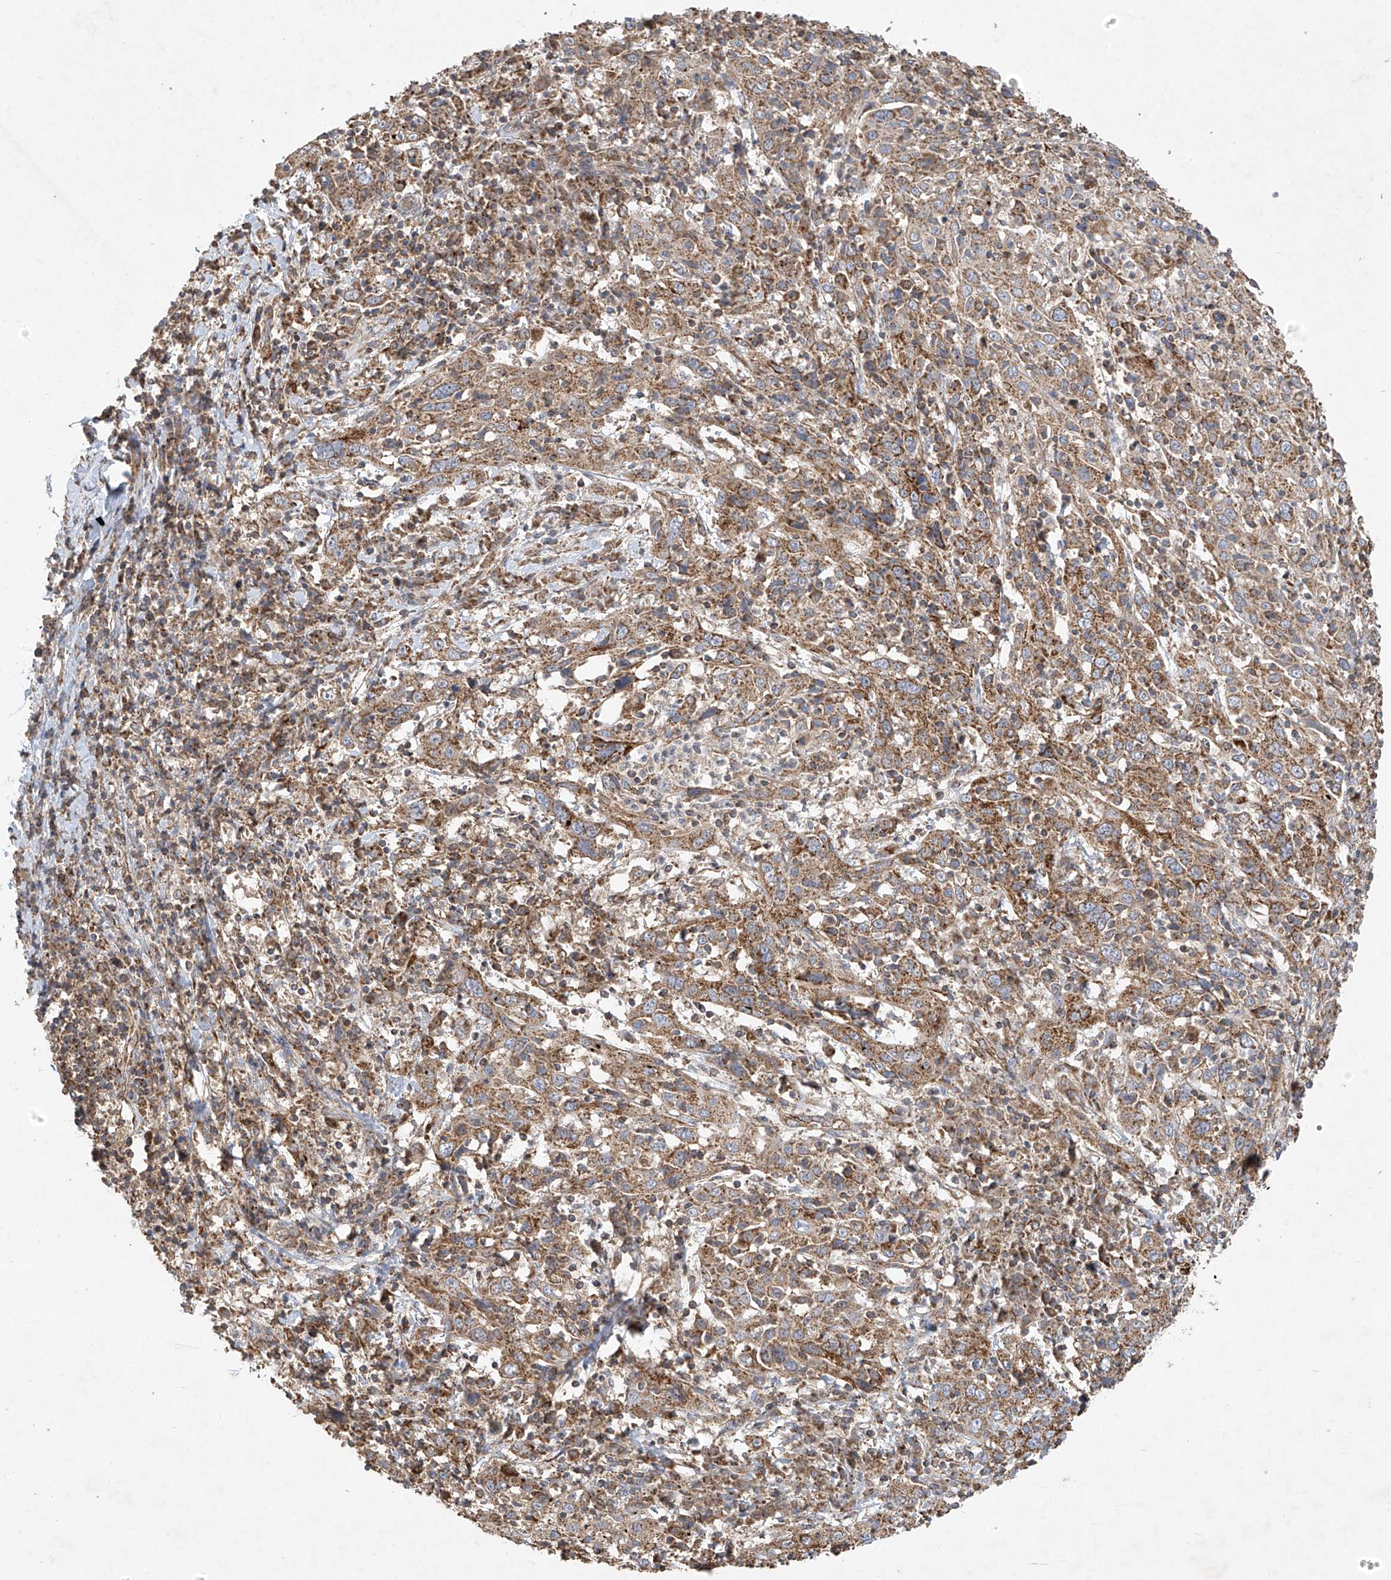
{"staining": {"intensity": "moderate", "quantity": ">75%", "location": "cytoplasmic/membranous"}, "tissue": "cervical cancer", "cell_type": "Tumor cells", "image_type": "cancer", "snomed": [{"axis": "morphology", "description": "Squamous cell carcinoma, NOS"}, {"axis": "topography", "description": "Cervix"}], "caption": "Immunohistochemical staining of human cervical squamous cell carcinoma shows medium levels of moderate cytoplasmic/membranous protein expression in approximately >75% of tumor cells.", "gene": "UQCC1", "patient": {"sex": "female", "age": 46}}